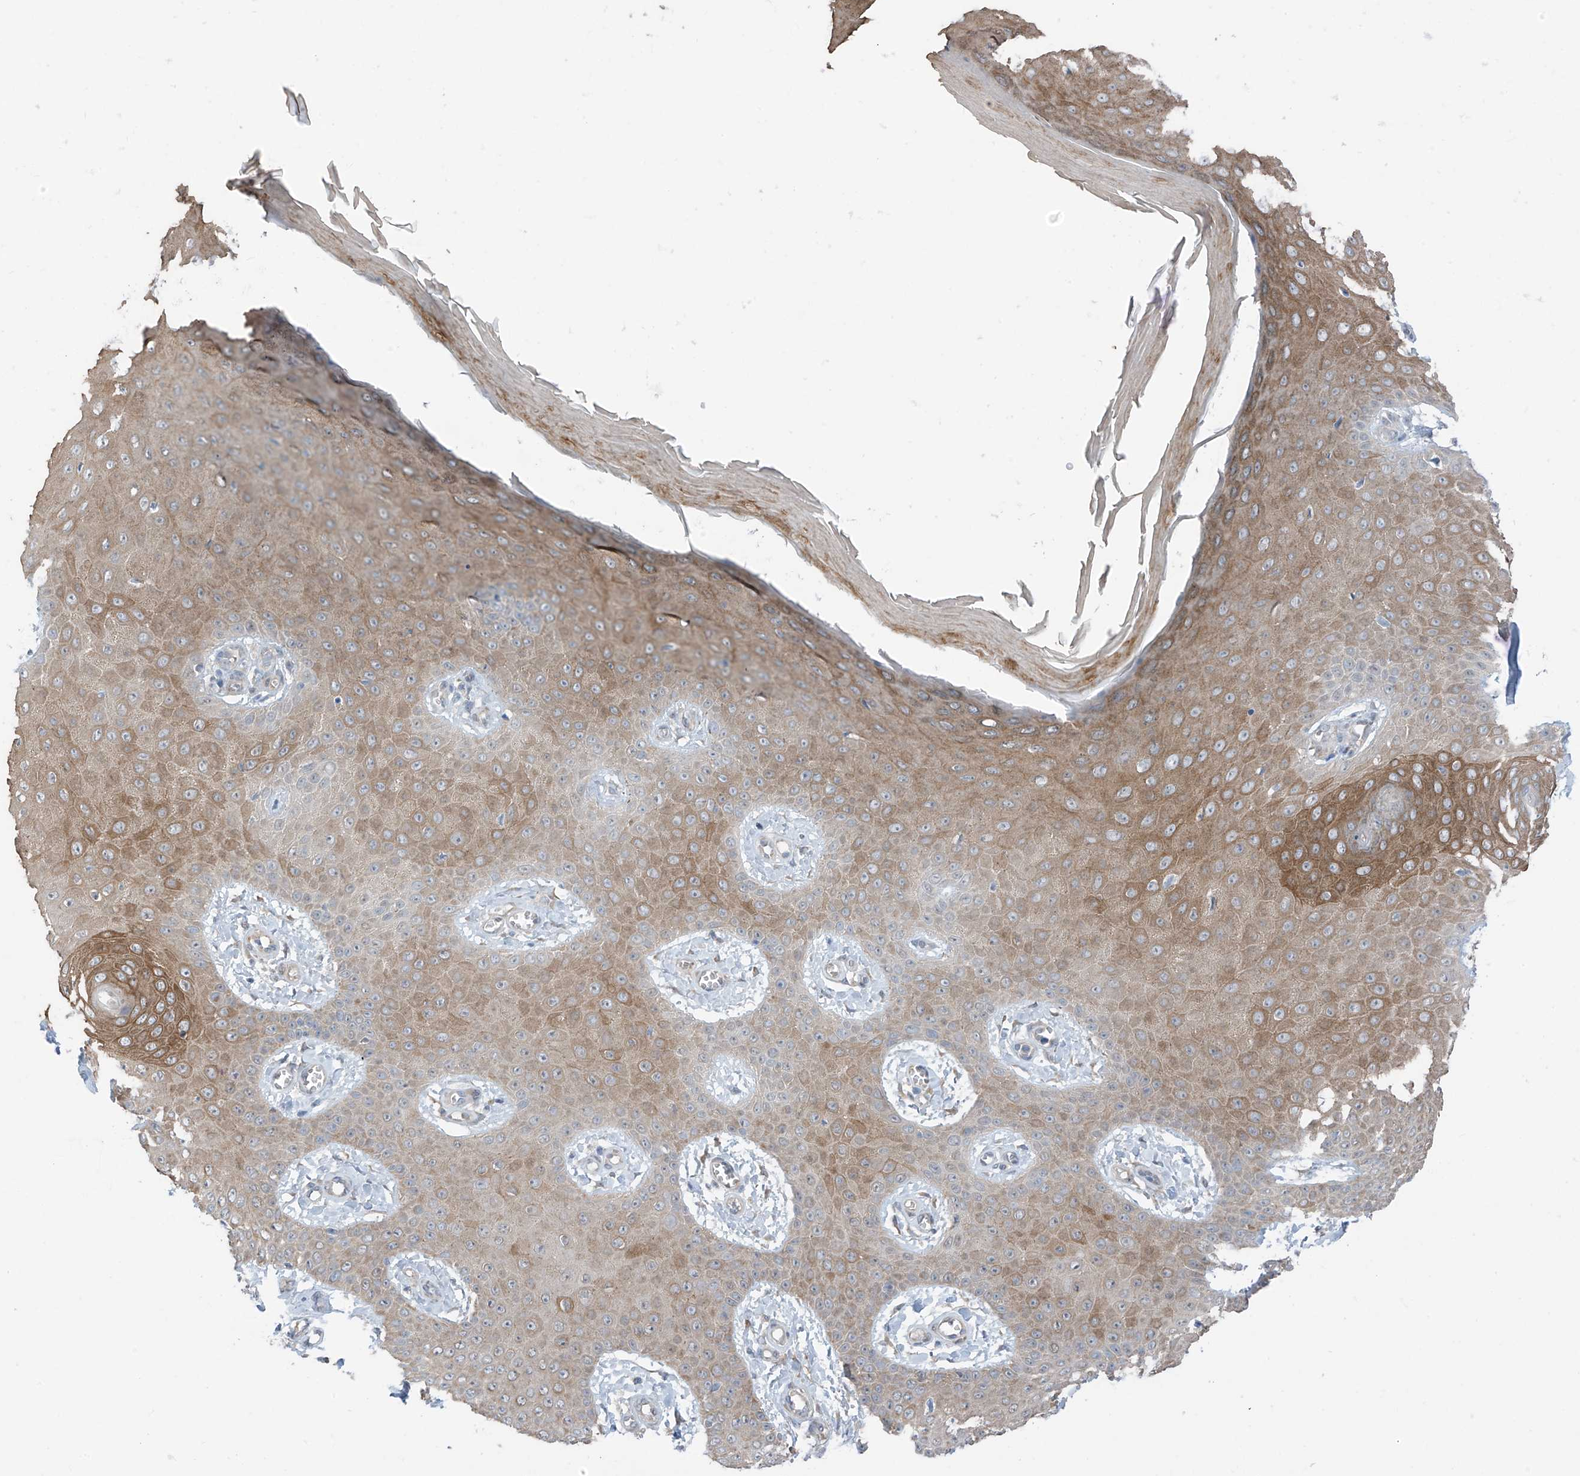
{"staining": {"intensity": "moderate", "quantity": "25%-75%", "location": "cytoplasmic/membranous"}, "tissue": "skin cancer", "cell_type": "Tumor cells", "image_type": "cancer", "snomed": [{"axis": "morphology", "description": "Squamous cell carcinoma, NOS"}, {"axis": "topography", "description": "Skin"}], "caption": "Protein staining shows moderate cytoplasmic/membranous positivity in about 25%-75% of tumor cells in squamous cell carcinoma (skin). The staining is performed using DAB brown chromogen to label protein expression. The nuclei are counter-stained blue using hematoxylin.", "gene": "RPL4", "patient": {"sex": "male", "age": 74}}